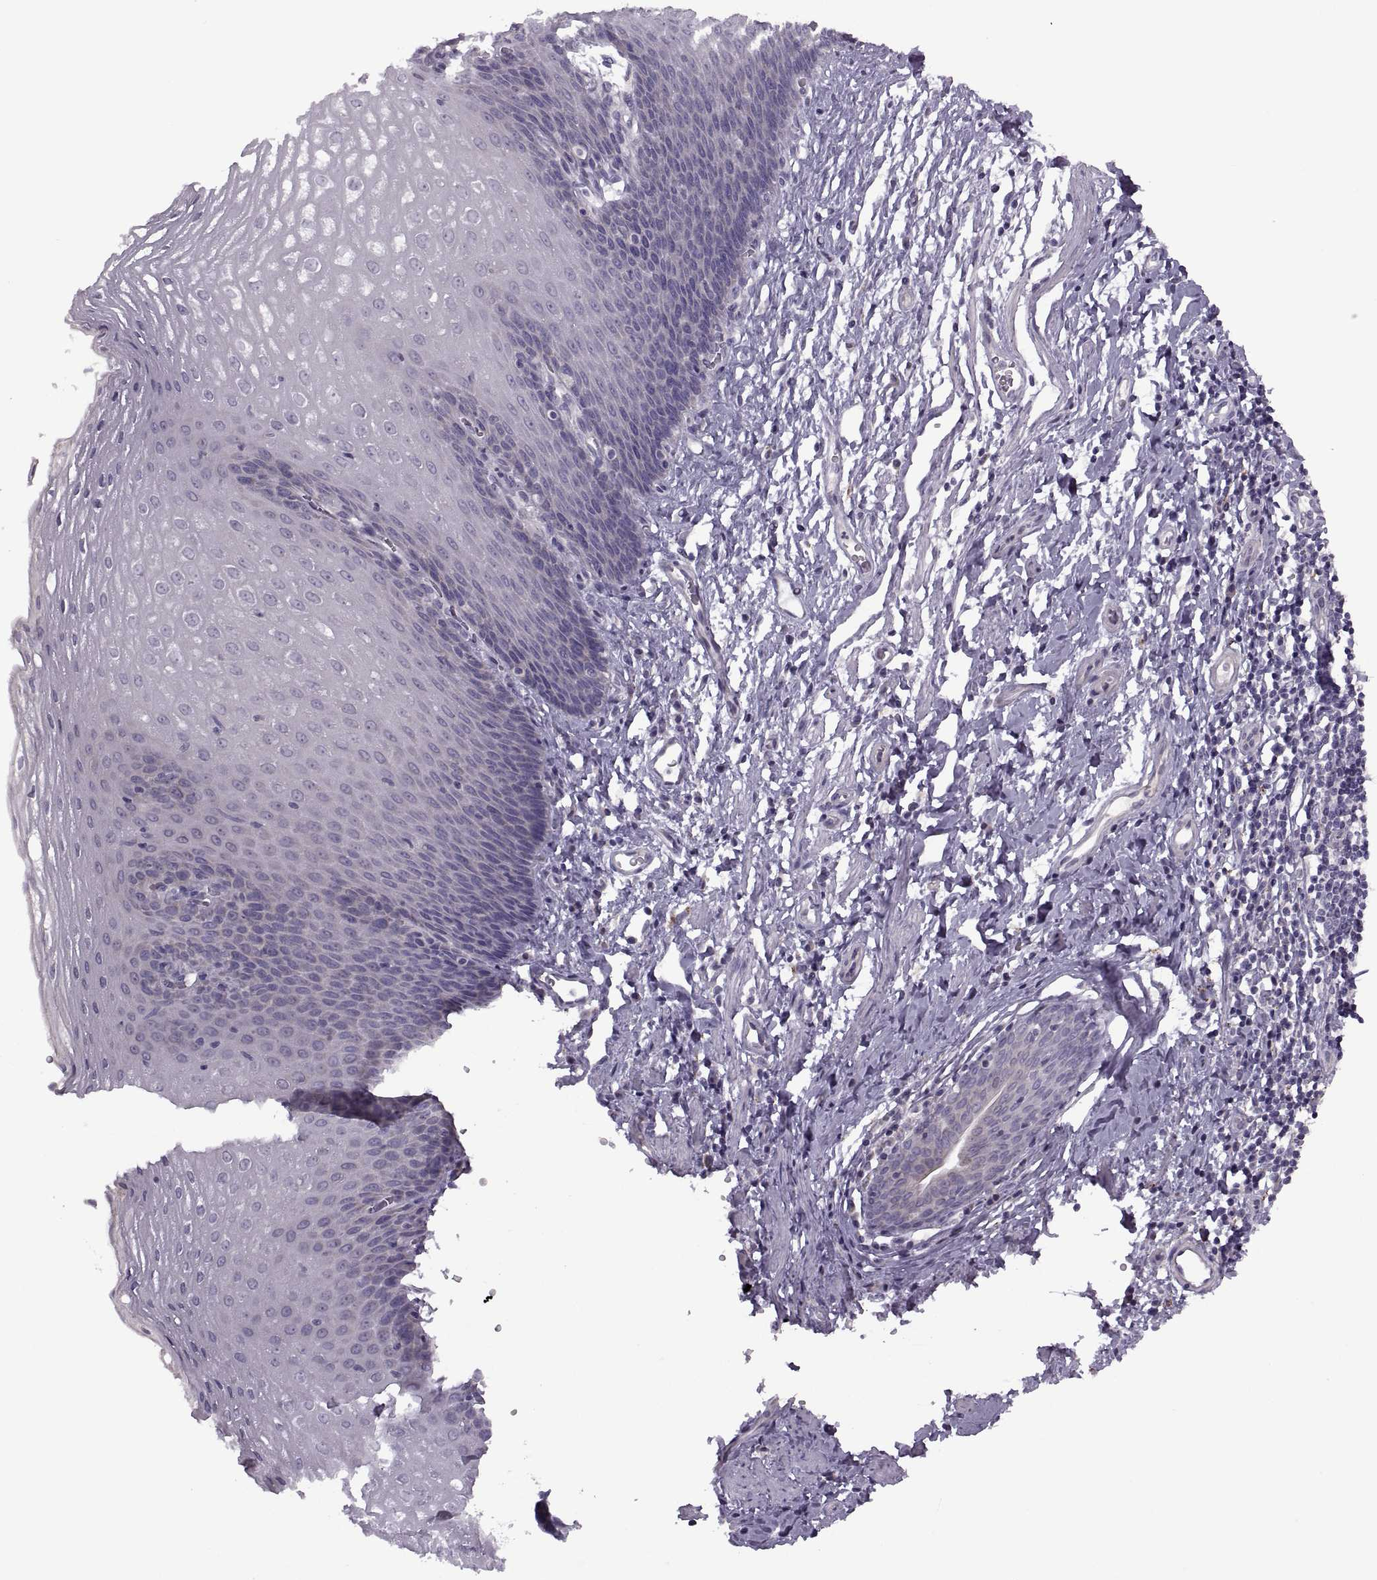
{"staining": {"intensity": "negative", "quantity": "none", "location": "none"}, "tissue": "esophagus", "cell_type": "Squamous epithelial cells", "image_type": "normal", "snomed": [{"axis": "morphology", "description": "Normal tissue, NOS"}, {"axis": "topography", "description": "Esophagus"}], "caption": "Benign esophagus was stained to show a protein in brown. There is no significant expression in squamous epithelial cells. (DAB immunohistochemistry (IHC) with hematoxylin counter stain).", "gene": "PIERCE1", "patient": {"sex": "male", "age": 72}}